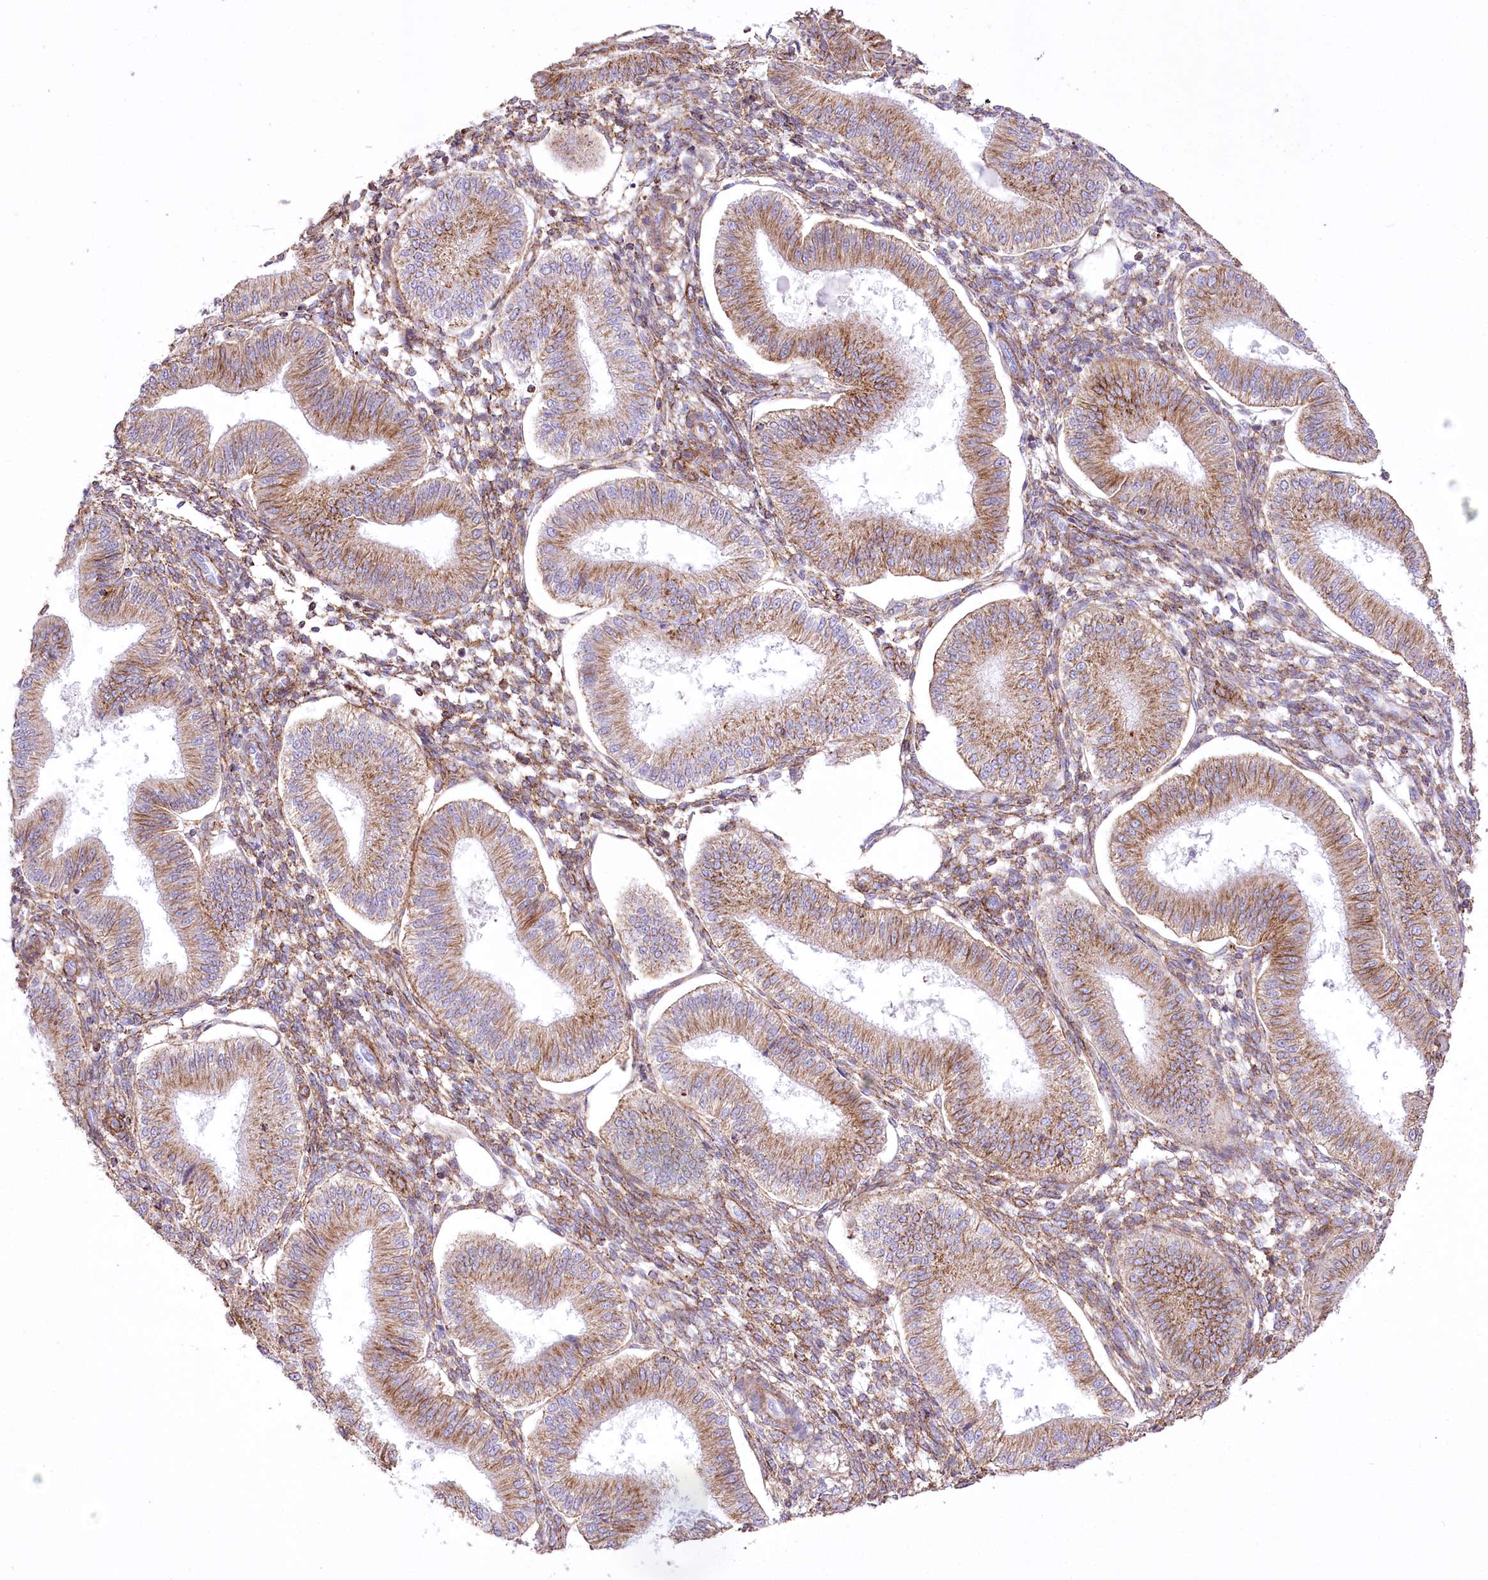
{"staining": {"intensity": "moderate", "quantity": "<25%", "location": "cytoplasmic/membranous"}, "tissue": "endometrium", "cell_type": "Cells in endometrial stroma", "image_type": "normal", "snomed": [{"axis": "morphology", "description": "Normal tissue, NOS"}, {"axis": "topography", "description": "Endometrium"}], "caption": "Moderate cytoplasmic/membranous staining for a protein is identified in approximately <25% of cells in endometrial stroma of unremarkable endometrium using immunohistochemistry.", "gene": "FAM216A", "patient": {"sex": "female", "age": 39}}